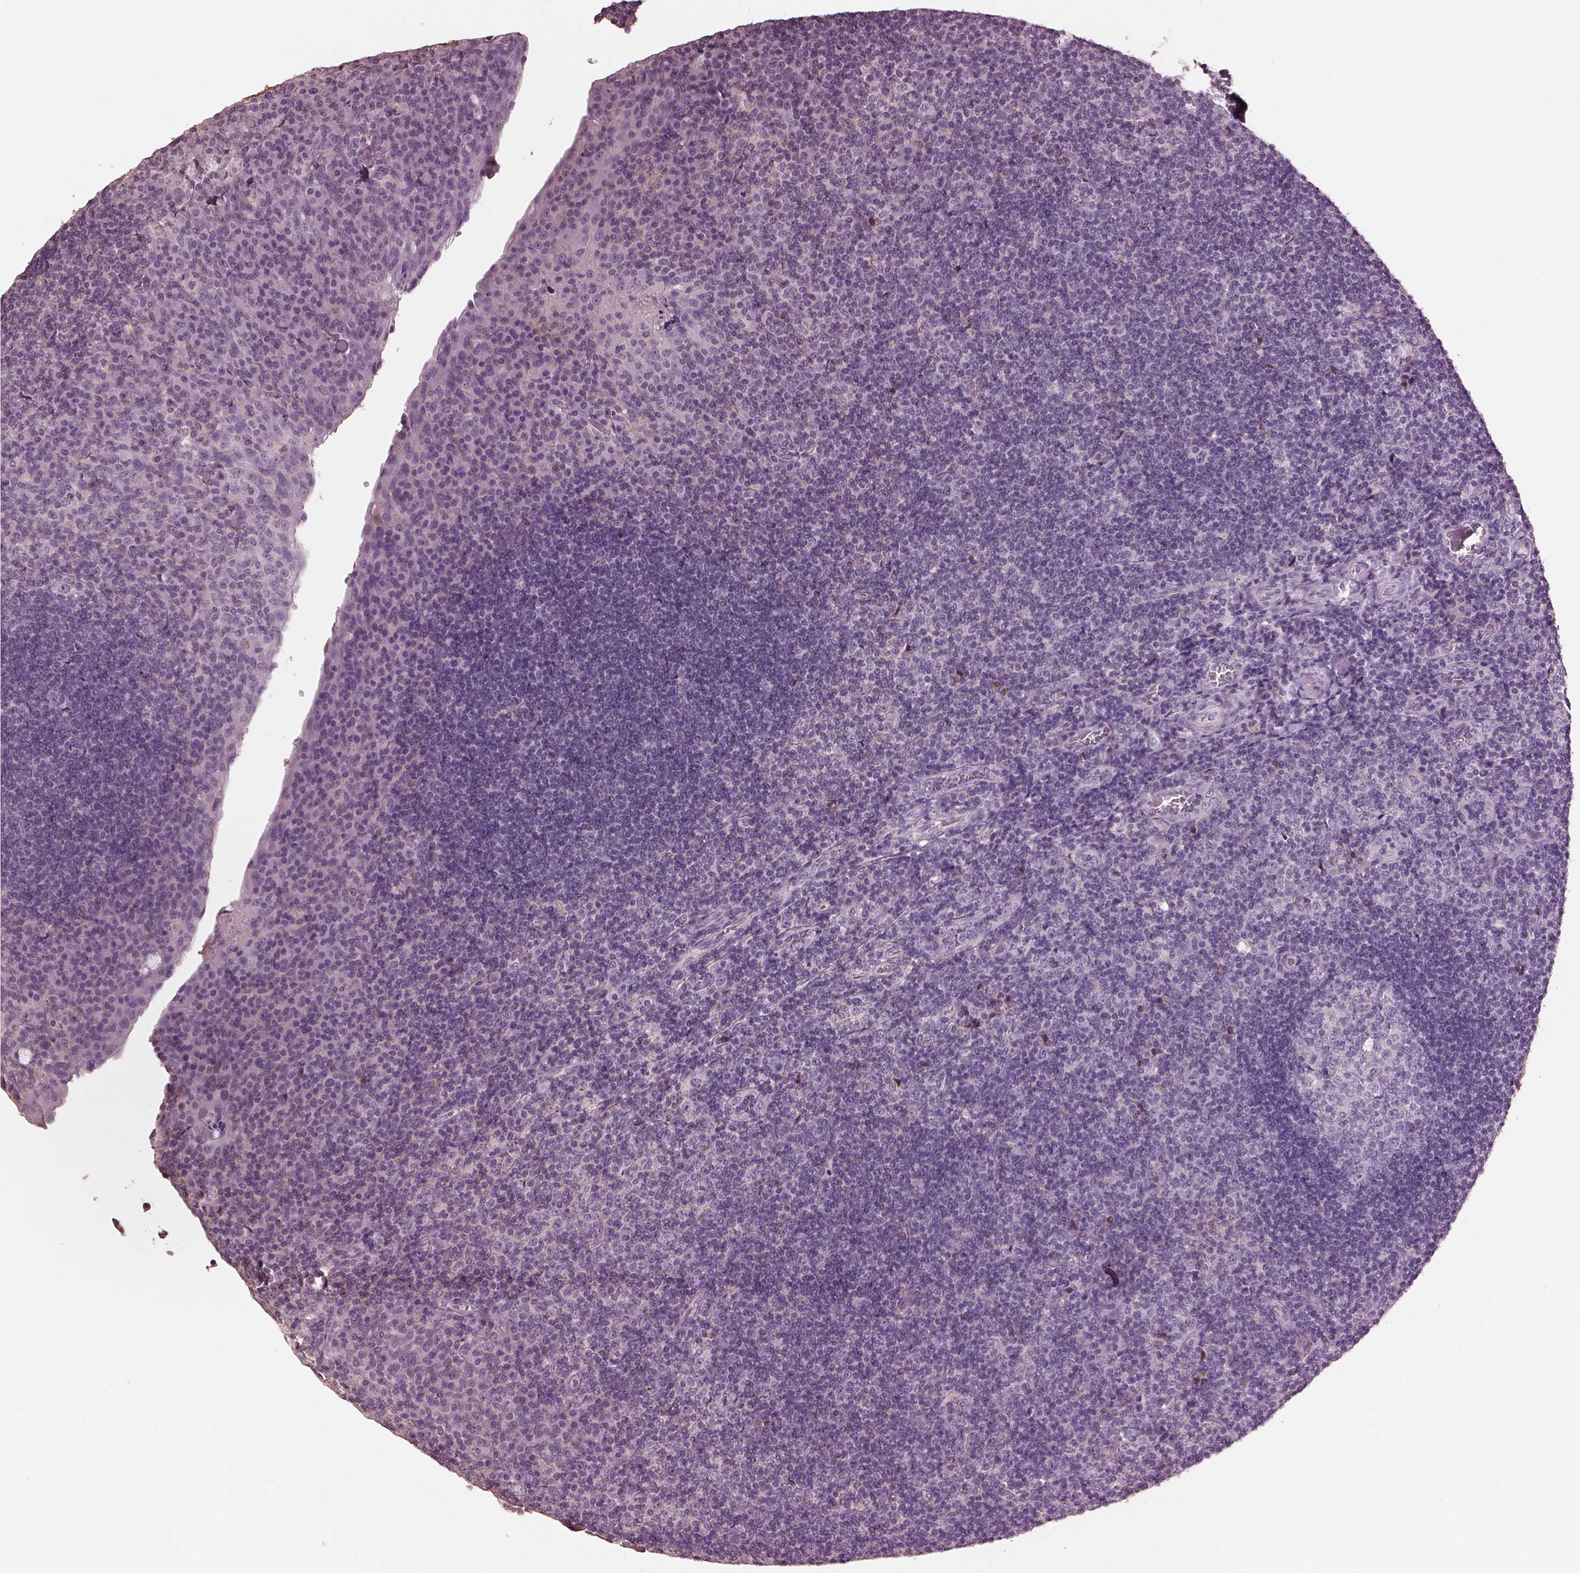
{"staining": {"intensity": "negative", "quantity": "none", "location": "none"}, "tissue": "tonsil", "cell_type": "Germinal center cells", "image_type": "normal", "snomed": [{"axis": "morphology", "description": "Normal tissue, NOS"}, {"axis": "topography", "description": "Tonsil"}], "caption": "IHC micrograph of unremarkable tonsil: tonsil stained with DAB (3,3'-diaminobenzidine) displays no significant protein positivity in germinal center cells.", "gene": "SRI", "patient": {"sex": "male", "age": 17}}